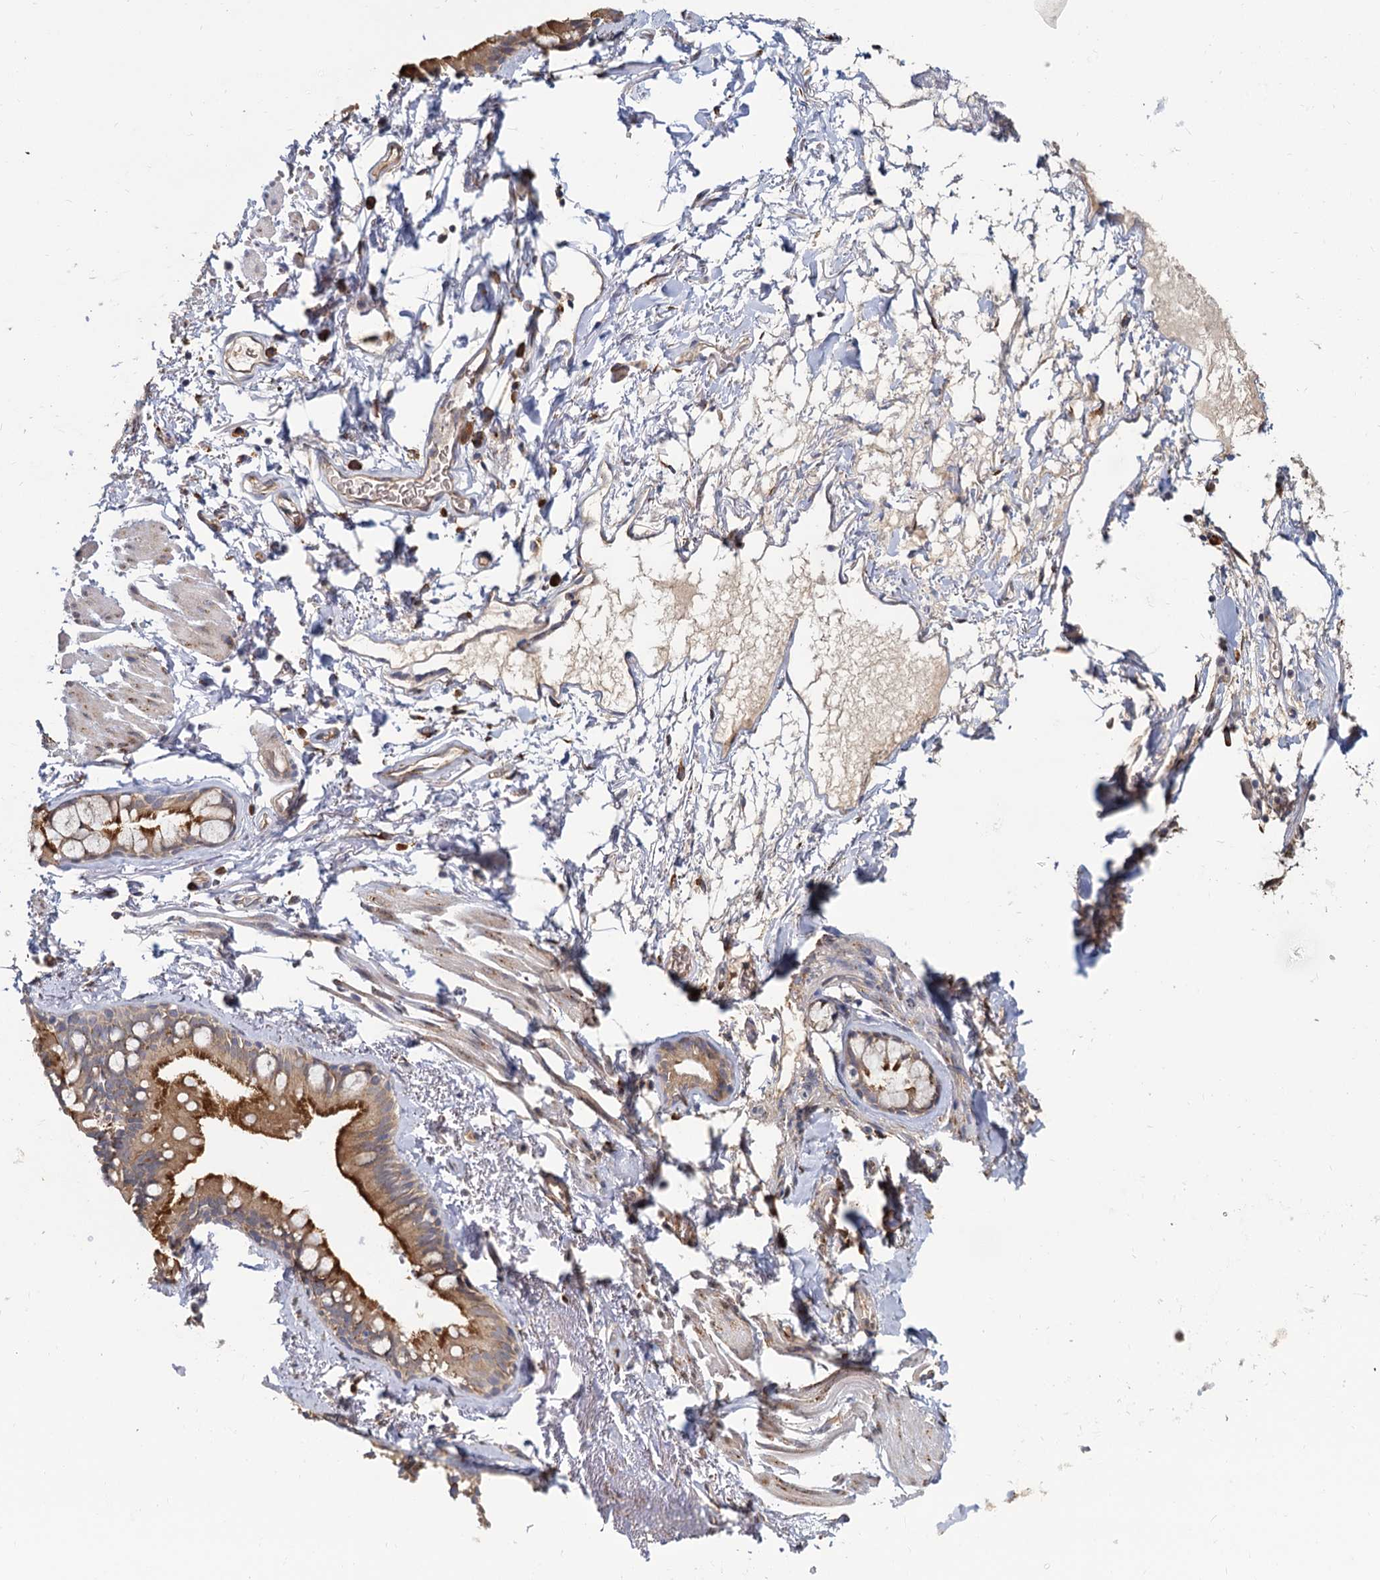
{"staining": {"intensity": "negative", "quantity": "none", "location": "none"}, "tissue": "adipose tissue", "cell_type": "Adipocytes", "image_type": "normal", "snomed": [{"axis": "morphology", "description": "Normal tissue, NOS"}, {"axis": "topography", "description": "Lymph node"}, {"axis": "topography", "description": "Bronchus"}], "caption": "Protein analysis of normal adipose tissue shows no significant staining in adipocytes. (Stains: DAB immunohistochemistry (IHC) with hematoxylin counter stain, Microscopy: brightfield microscopy at high magnification).", "gene": "LRRC51", "patient": {"sex": "male", "age": 63}}